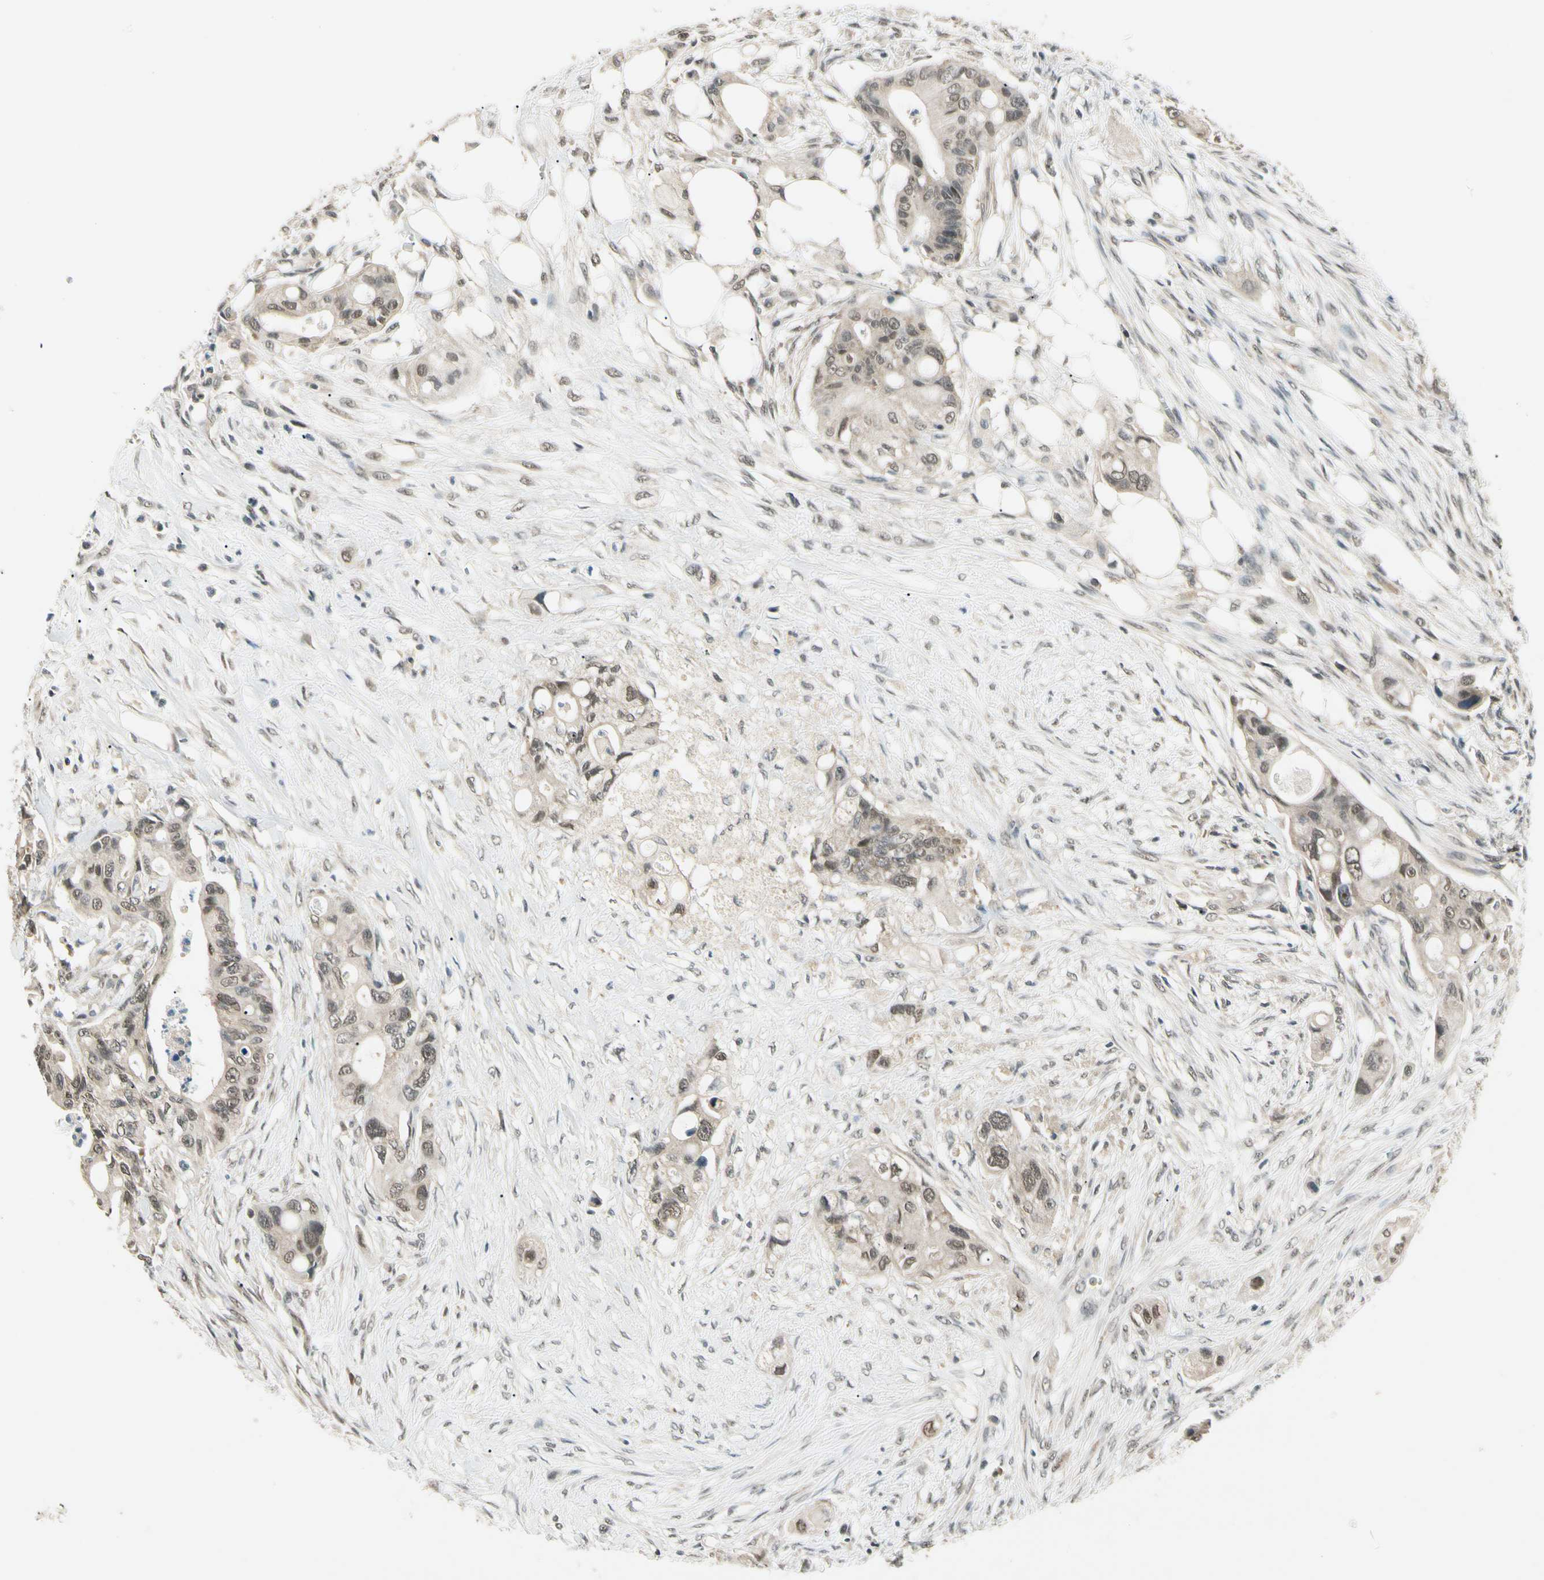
{"staining": {"intensity": "weak", "quantity": ">75%", "location": "cytoplasmic/membranous,nuclear"}, "tissue": "colorectal cancer", "cell_type": "Tumor cells", "image_type": "cancer", "snomed": [{"axis": "morphology", "description": "Adenocarcinoma, NOS"}, {"axis": "topography", "description": "Colon"}], "caption": "Protein analysis of adenocarcinoma (colorectal) tissue exhibits weak cytoplasmic/membranous and nuclear staining in approximately >75% of tumor cells. (IHC, brightfield microscopy, high magnification).", "gene": "ZSCAN12", "patient": {"sex": "female", "age": 57}}